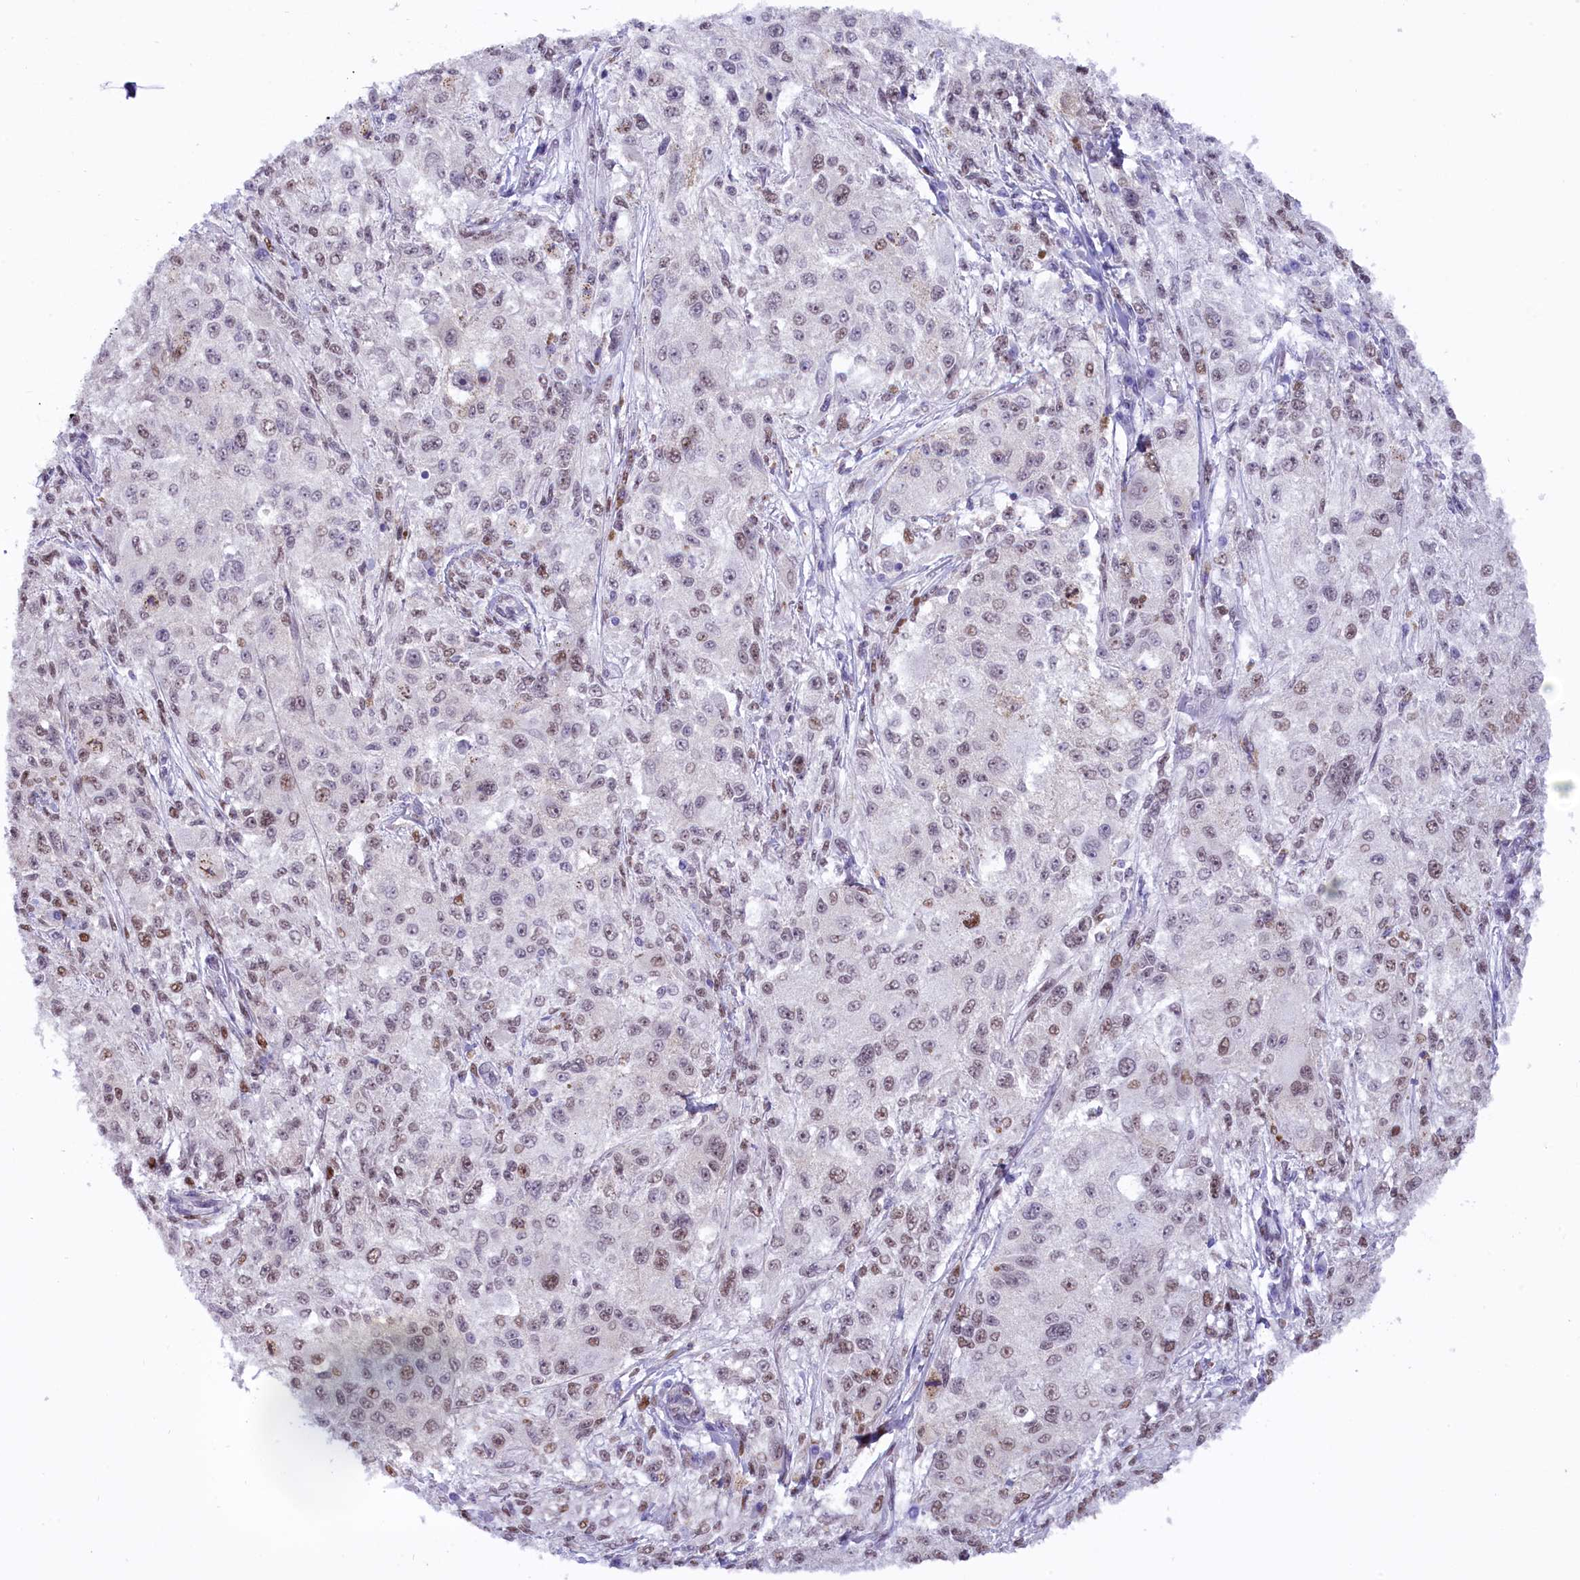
{"staining": {"intensity": "weak", "quantity": "25%-75%", "location": "nuclear"}, "tissue": "melanoma", "cell_type": "Tumor cells", "image_type": "cancer", "snomed": [{"axis": "morphology", "description": "Necrosis, NOS"}, {"axis": "morphology", "description": "Malignant melanoma, NOS"}, {"axis": "topography", "description": "Skin"}], "caption": "Immunohistochemistry photomicrograph of neoplastic tissue: human melanoma stained using IHC displays low levels of weak protein expression localized specifically in the nuclear of tumor cells, appearing as a nuclear brown color.", "gene": "RPS6KB1", "patient": {"sex": "female", "age": 87}}